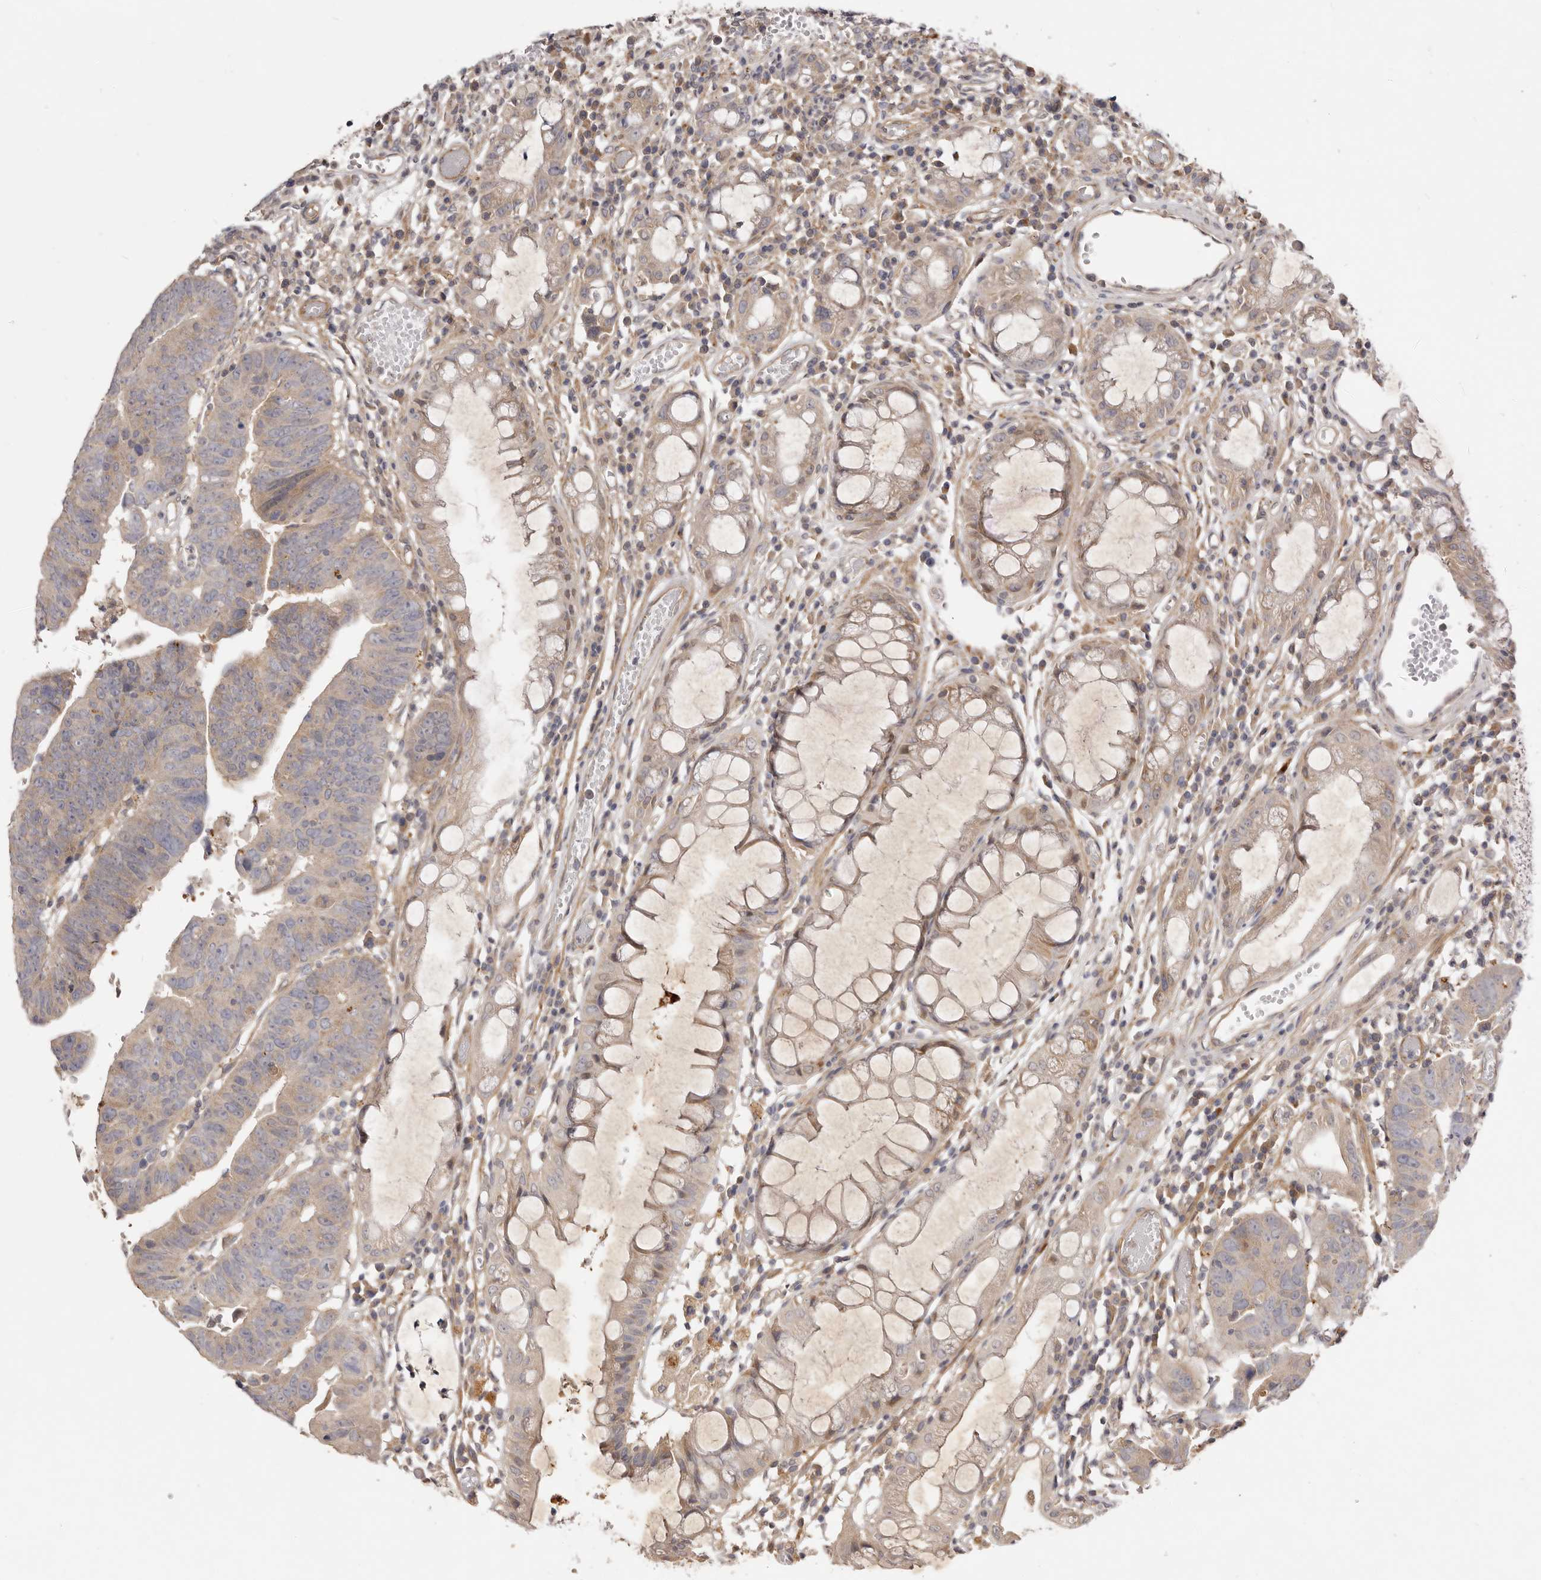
{"staining": {"intensity": "weak", "quantity": ">75%", "location": "cytoplasmic/membranous"}, "tissue": "colorectal cancer", "cell_type": "Tumor cells", "image_type": "cancer", "snomed": [{"axis": "morphology", "description": "Adenocarcinoma, NOS"}, {"axis": "topography", "description": "Rectum"}], "caption": "This micrograph displays immunohistochemistry staining of human colorectal cancer, with low weak cytoplasmic/membranous positivity in about >75% of tumor cells.", "gene": "ADAMTS9", "patient": {"sex": "female", "age": 65}}